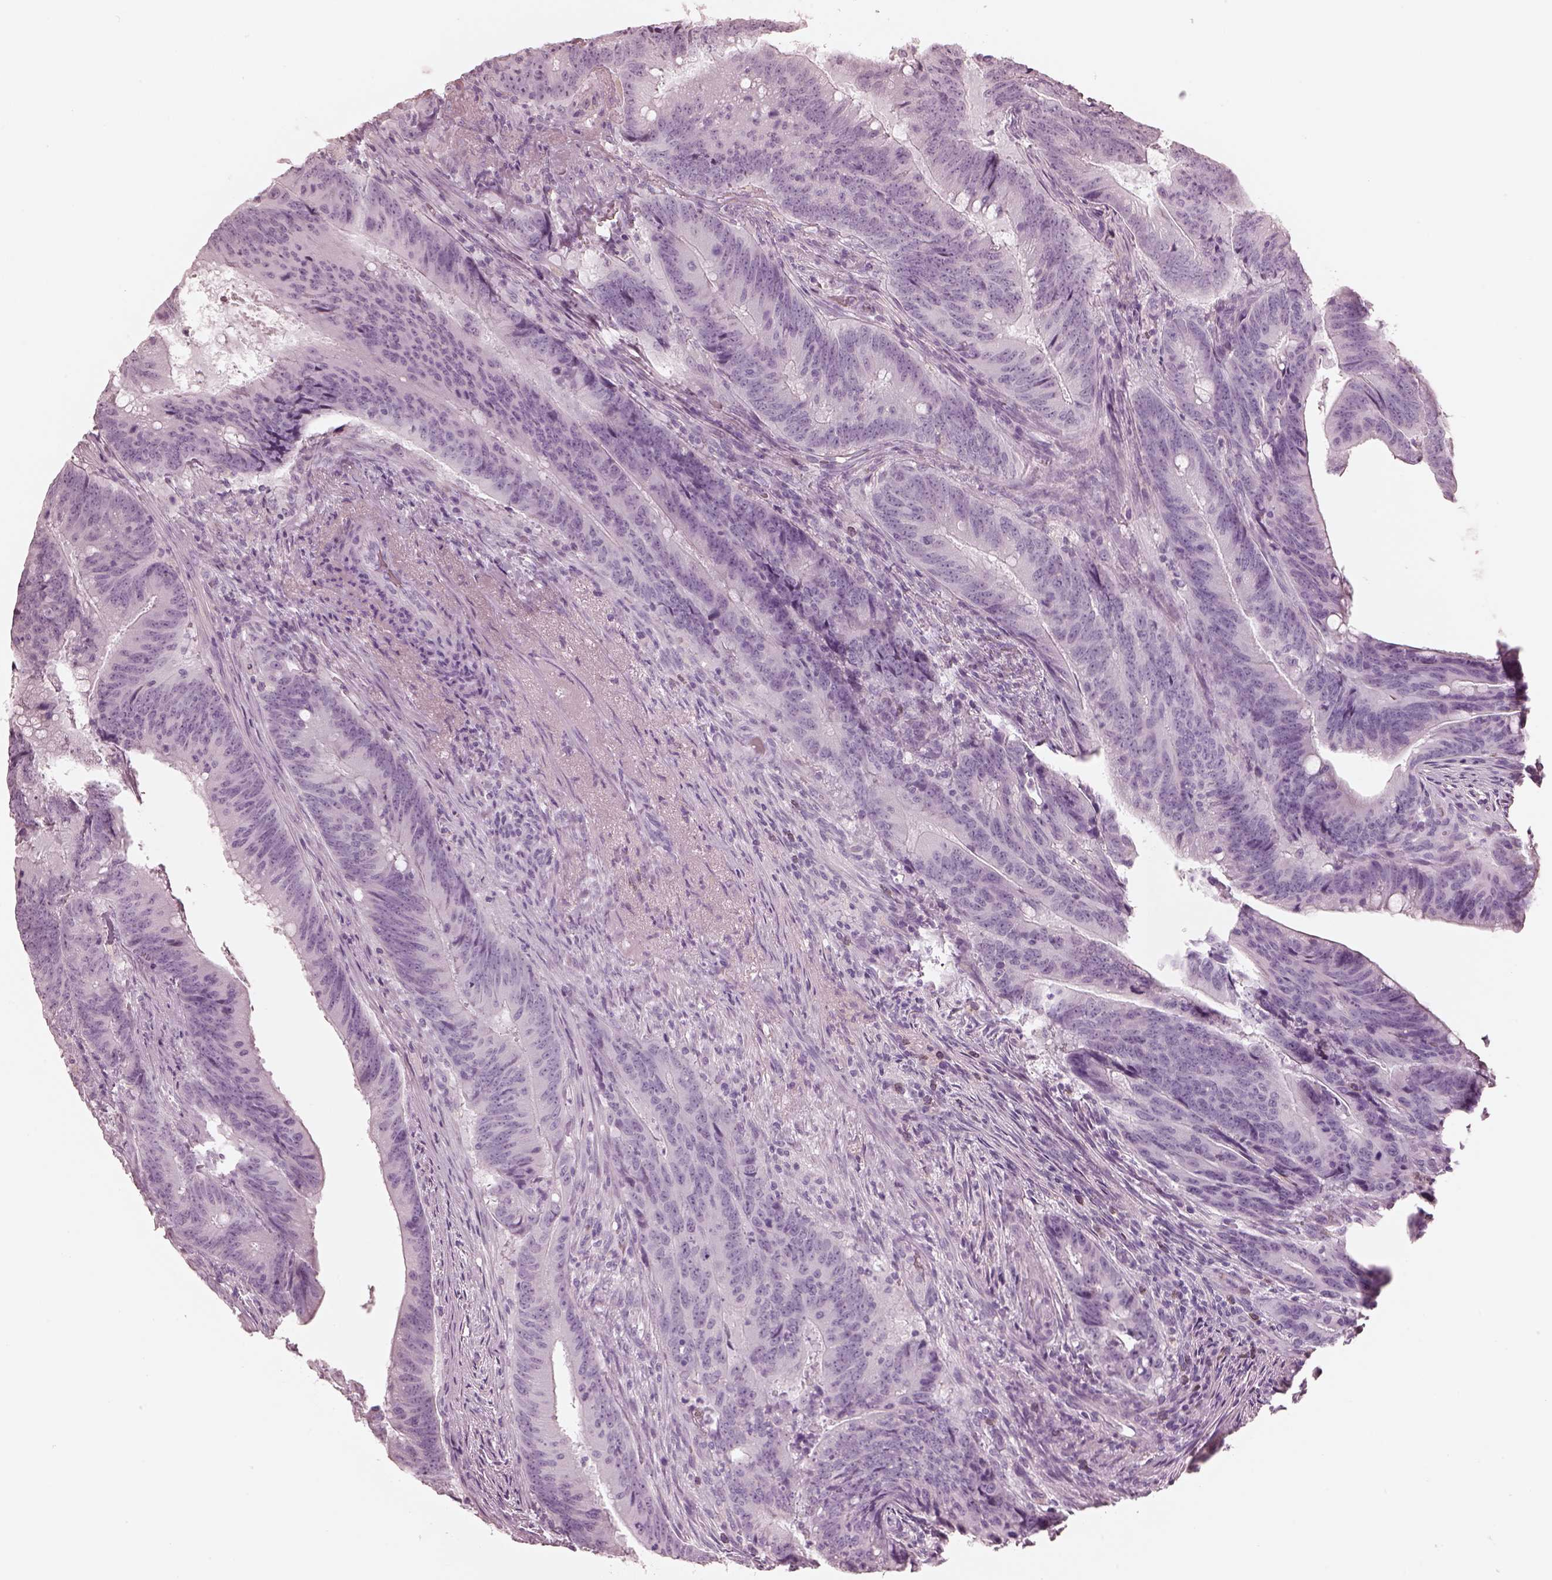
{"staining": {"intensity": "negative", "quantity": "none", "location": "none"}, "tissue": "colorectal cancer", "cell_type": "Tumor cells", "image_type": "cancer", "snomed": [{"axis": "morphology", "description": "Adenocarcinoma, NOS"}, {"axis": "topography", "description": "Colon"}], "caption": "Immunohistochemical staining of colorectal adenocarcinoma demonstrates no significant expression in tumor cells.", "gene": "RSPH9", "patient": {"sex": "female", "age": 87}}